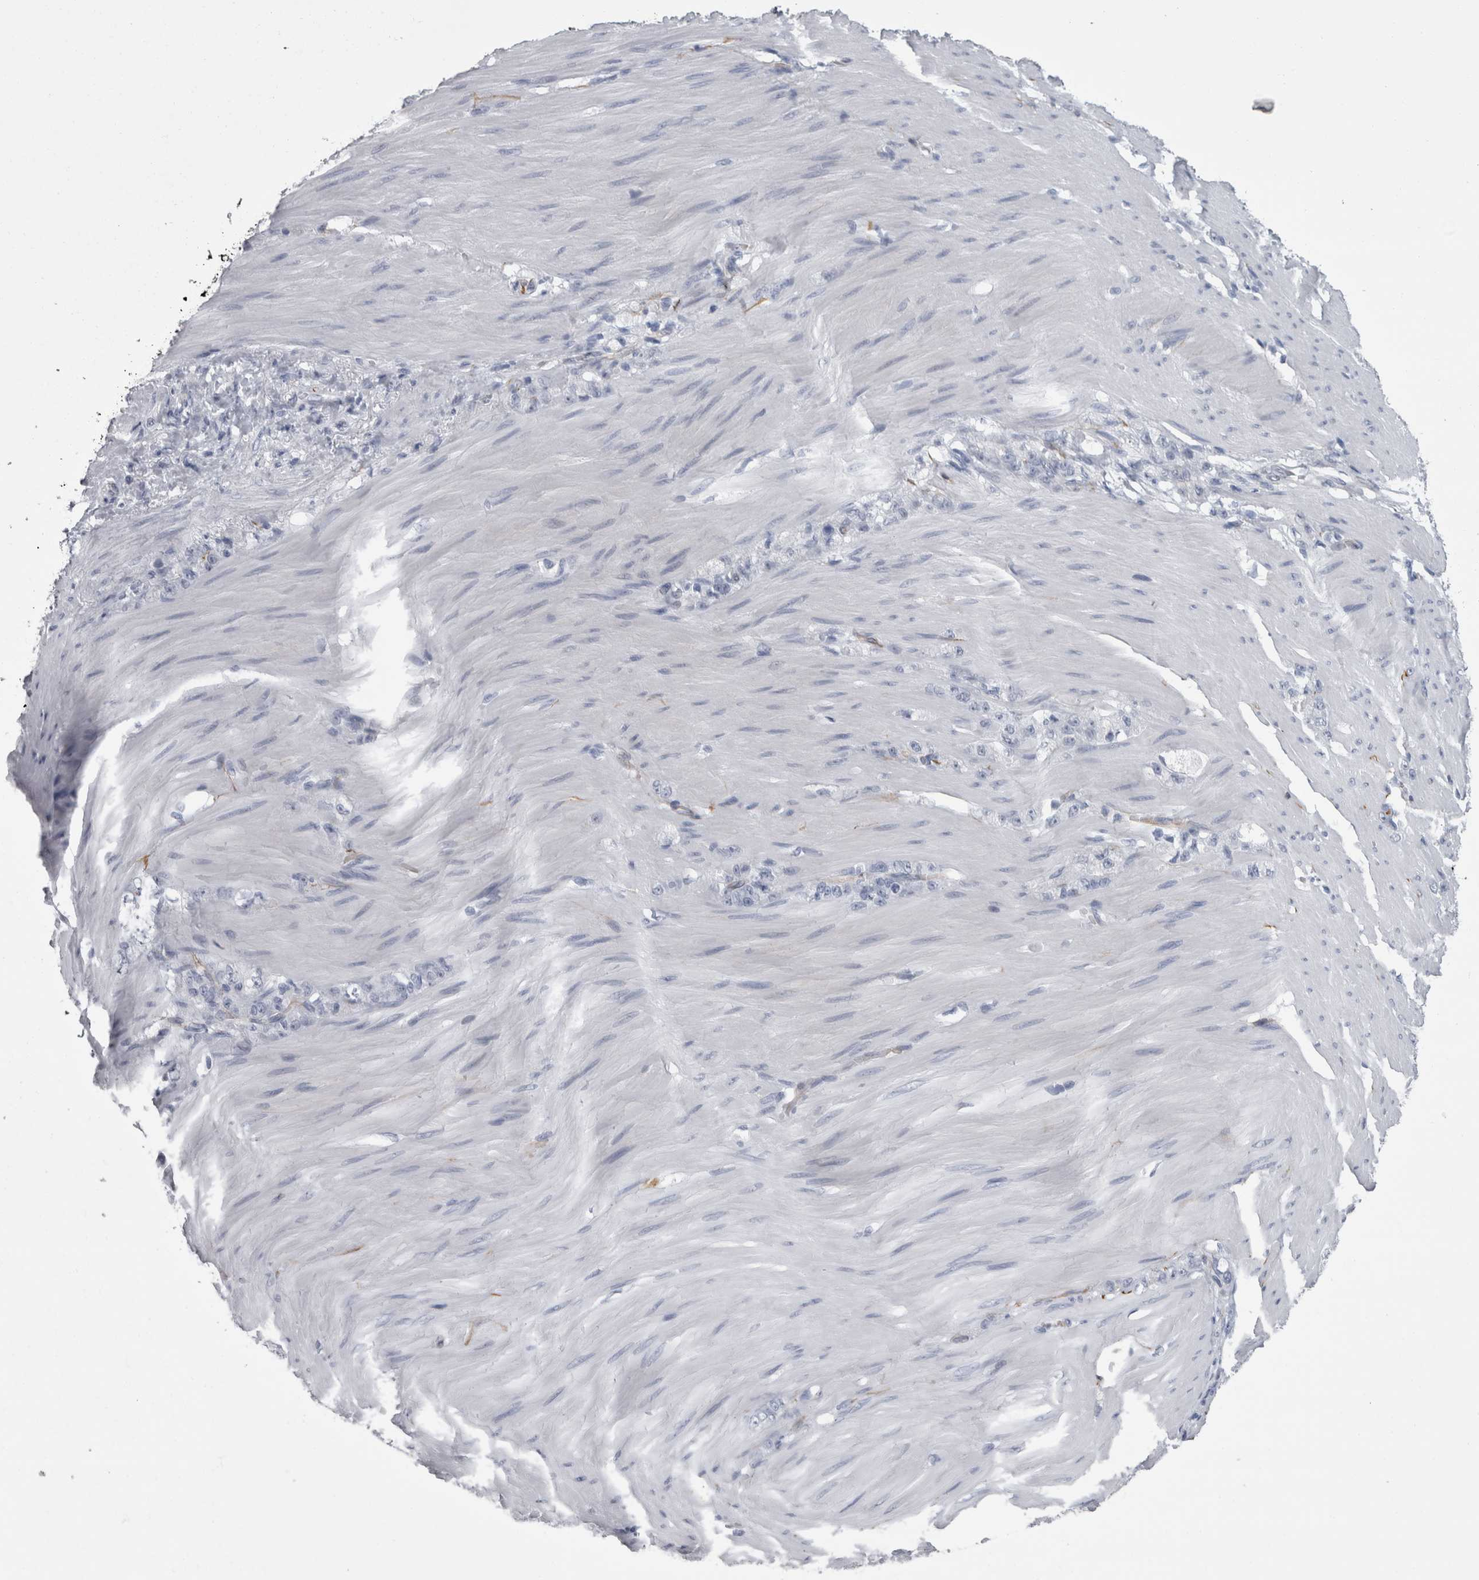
{"staining": {"intensity": "negative", "quantity": "none", "location": "none"}, "tissue": "stomach cancer", "cell_type": "Tumor cells", "image_type": "cancer", "snomed": [{"axis": "morphology", "description": "Normal tissue, NOS"}, {"axis": "morphology", "description": "Adenocarcinoma, NOS"}, {"axis": "topography", "description": "Stomach"}], "caption": "This image is of adenocarcinoma (stomach) stained with IHC to label a protein in brown with the nuclei are counter-stained blue. There is no staining in tumor cells.", "gene": "VWDE", "patient": {"sex": "male", "age": 82}}